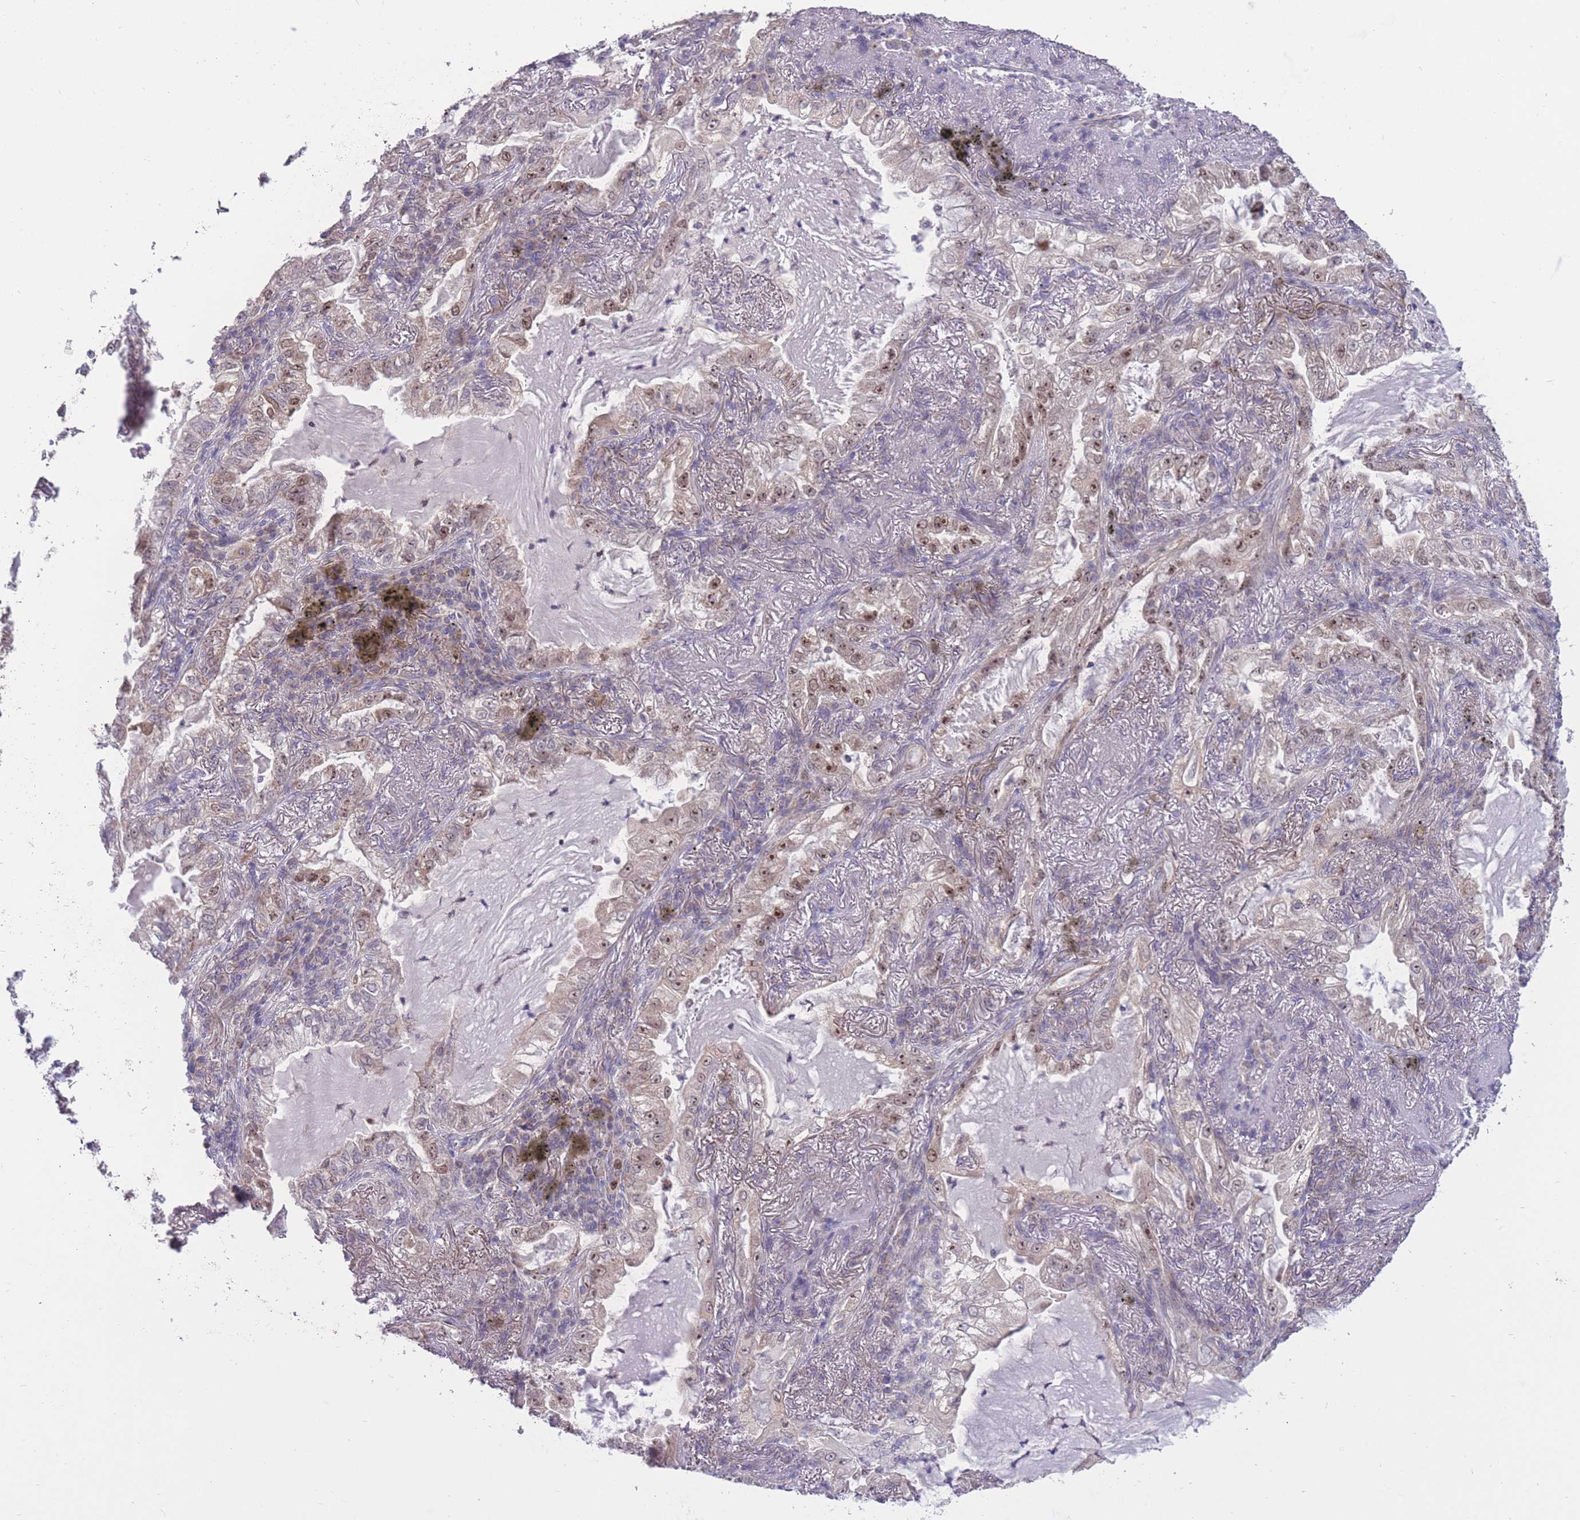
{"staining": {"intensity": "moderate", "quantity": ">75%", "location": "nuclear"}, "tissue": "lung cancer", "cell_type": "Tumor cells", "image_type": "cancer", "snomed": [{"axis": "morphology", "description": "Adenocarcinoma, NOS"}, {"axis": "topography", "description": "Lung"}], "caption": "Lung cancer was stained to show a protein in brown. There is medium levels of moderate nuclear staining in approximately >75% of tumor cells.", "gene": "MCIDAS", "patient": {"sex": "female", "age": 73}}